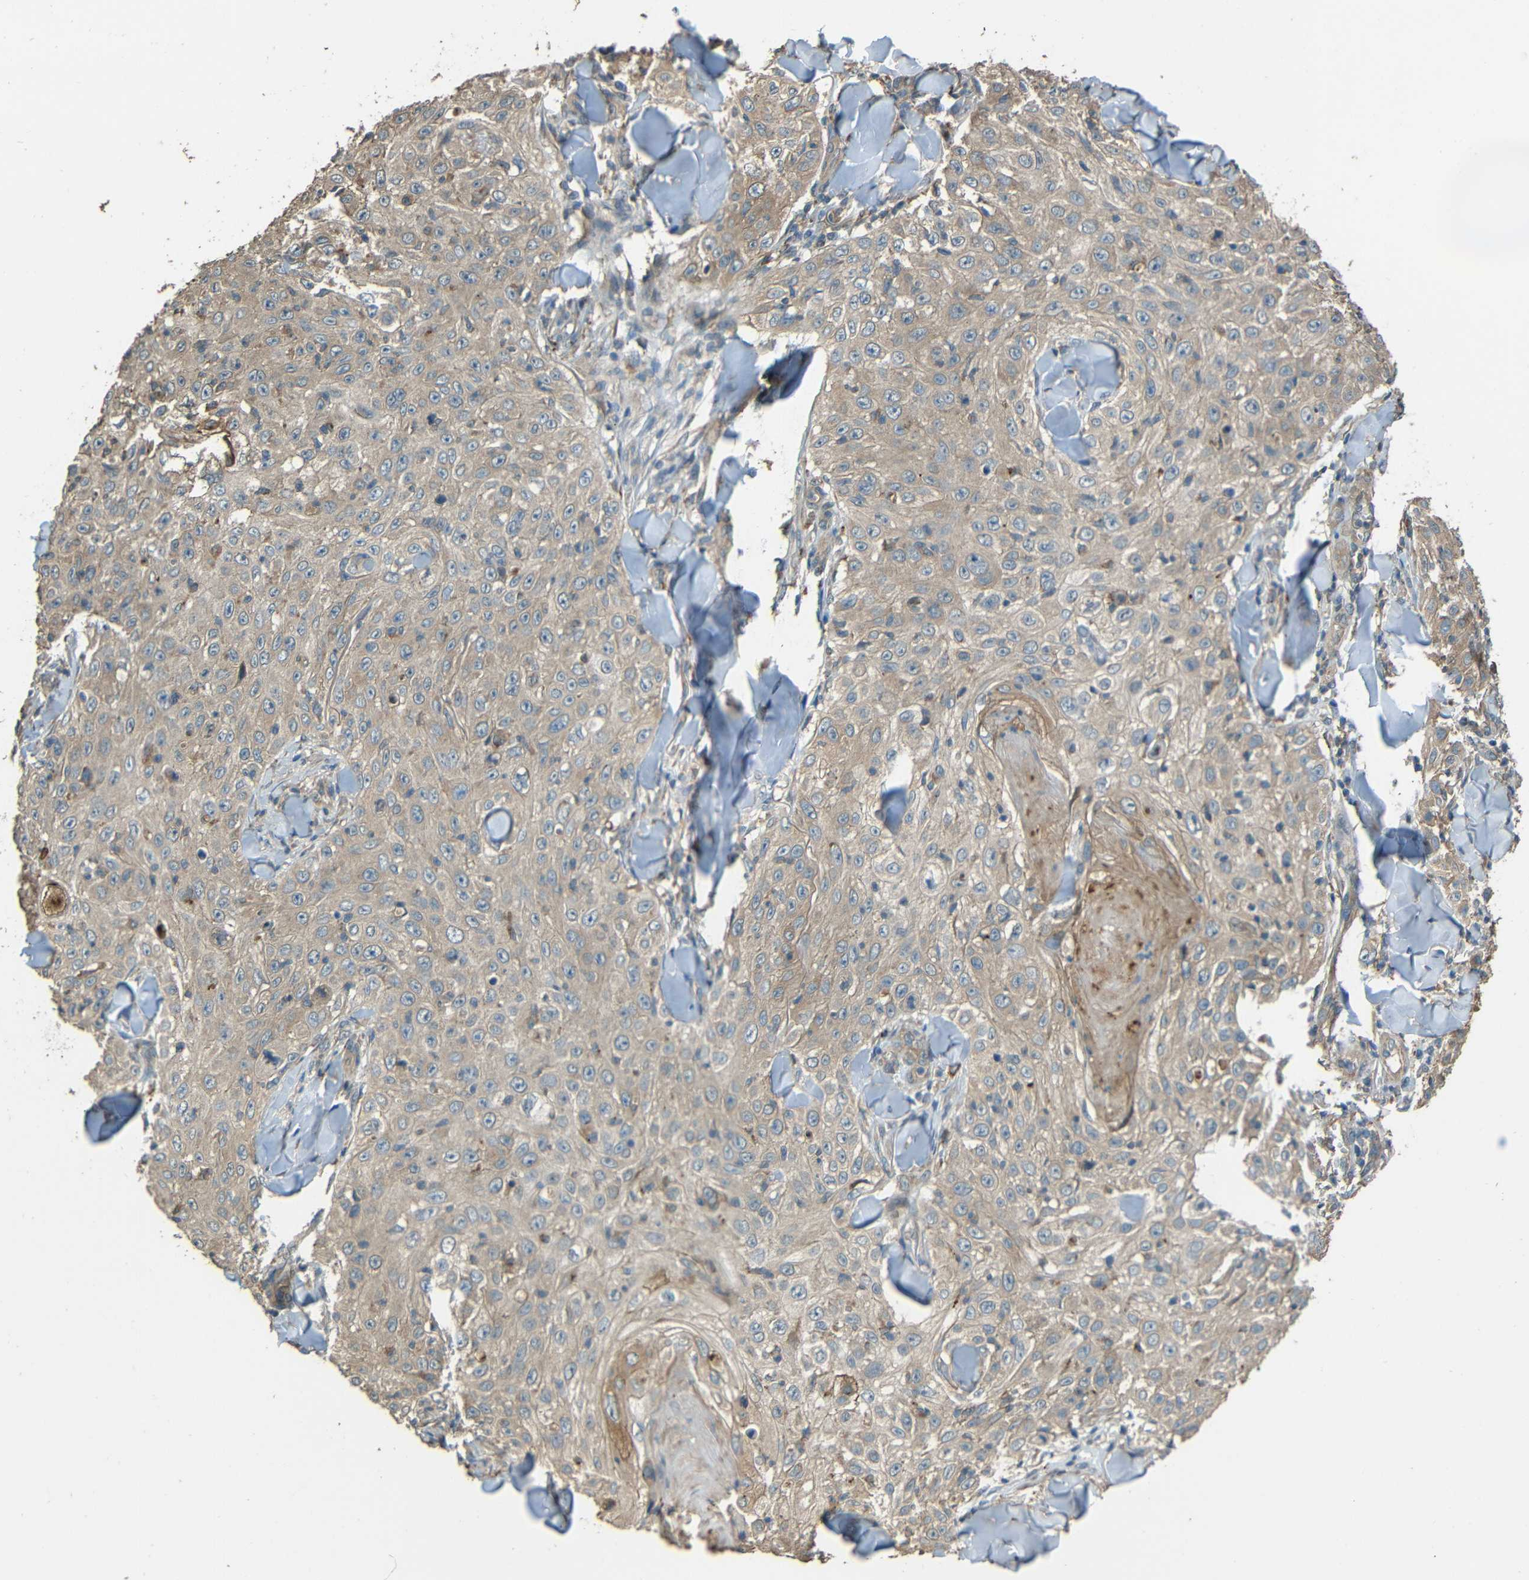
{"staining": {"intensity": "weak", "quantity": "25%-75%", "location": "cytoplasmic/membranous"}, "tissue": "skin cancer", "cell_type": "Tumor cells", "image_type": "cancer", "snomed": [{"axis": "morphology", "description": "Squamous cell carcinoma, NOS"}, {"axis": "topography", "description": "Skin"}], "caption": "Human skin cancer (squamous cell carcinoma) stained with a protein marker reveals weak staining in tumor cells.", "gene": "ACACA", "patient": {"sex": "male", "age": 86}}